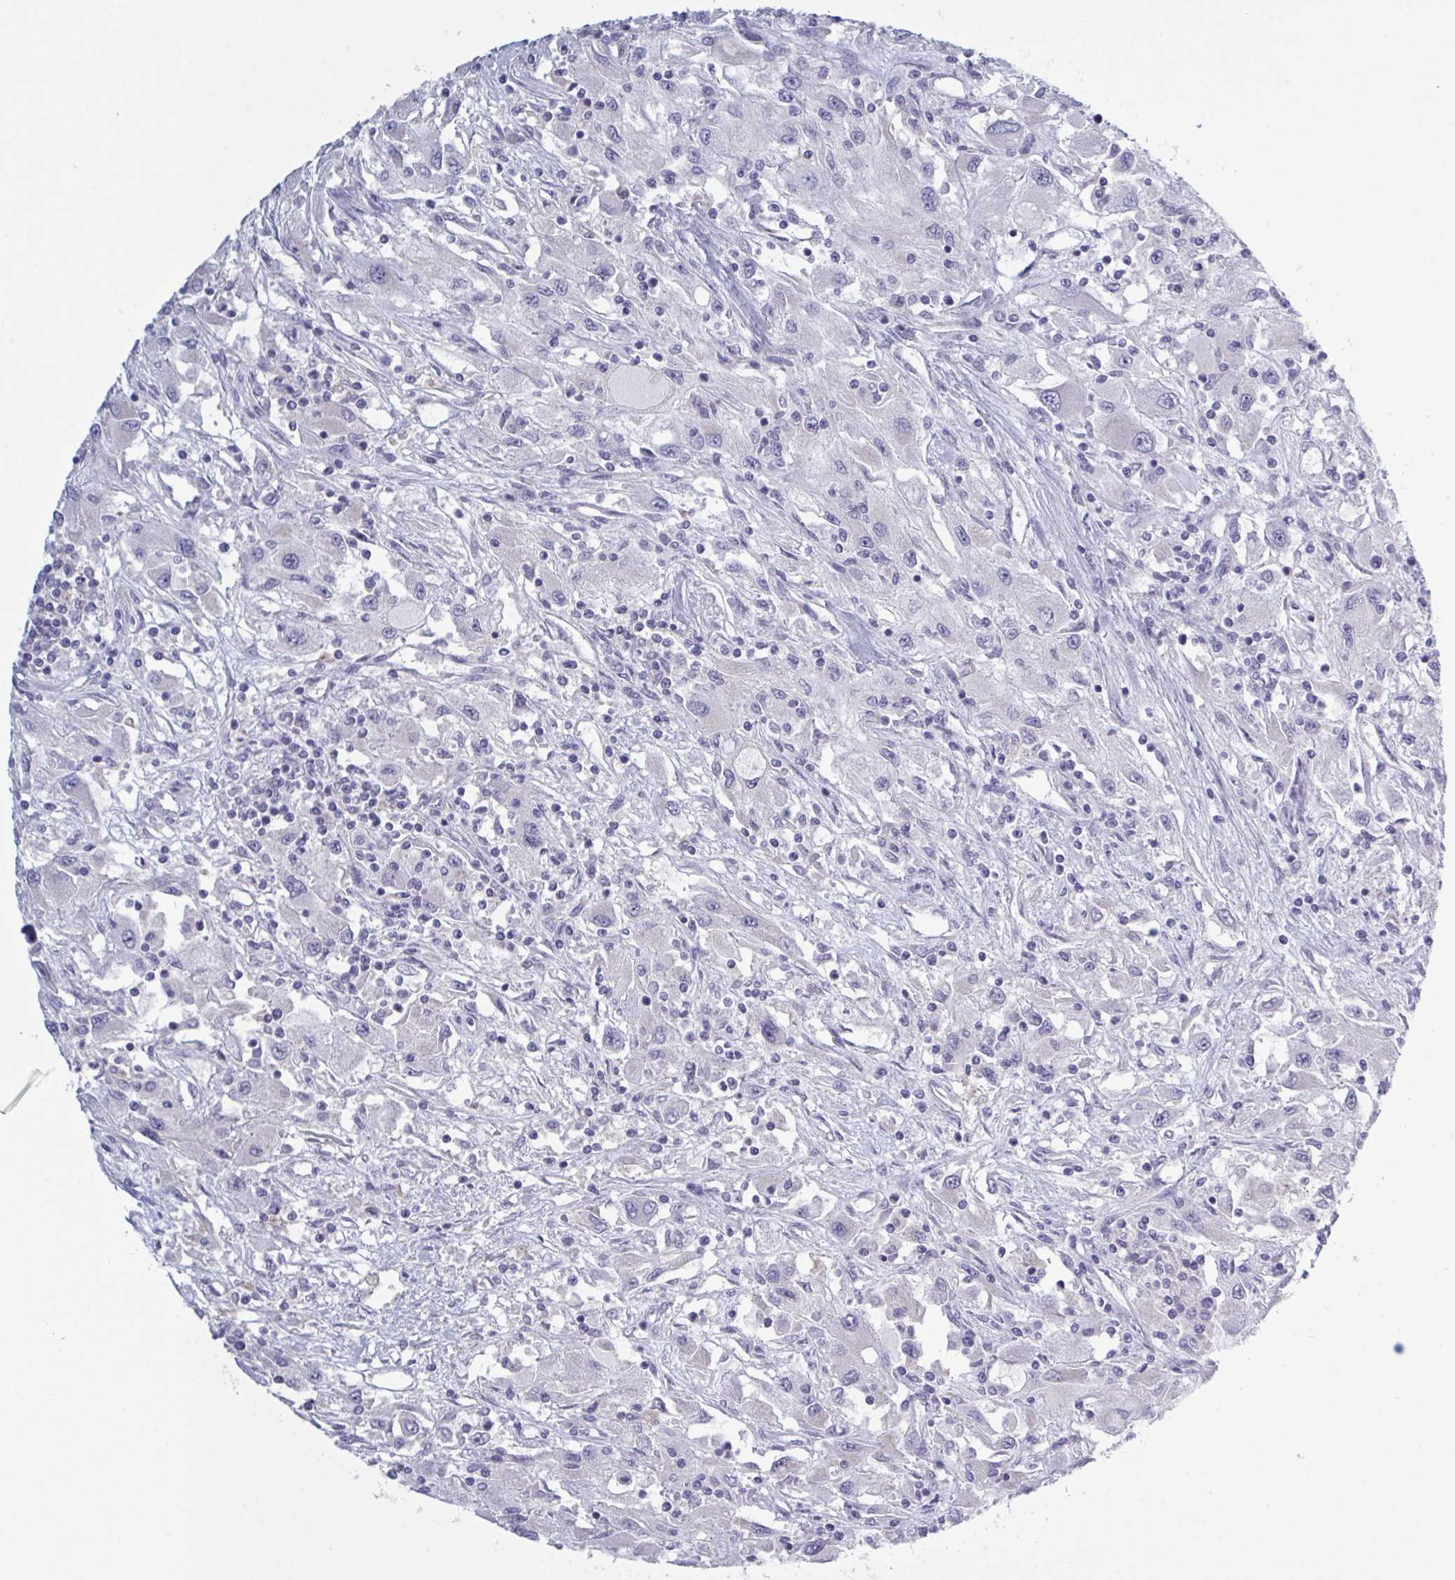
{"staining": {"intensity": "negative", "quantity": "none", "location": "none"}, "tissue": "renal cancer", "cell_type": "Tumor cells", "image_type": "cancer", "snomed": [{"axis": "morphology", "description": "Adenocarcinoma, NOS"}, {"axis": "topography", "description": "Kidney"}], "caption": "A micrograph of human renal adenocarcinoma is negative for staining in tumor cells. (Stains: DAB (3,3'-diaminobenzidine) IHC with hematoxylin counter stain, Microscopy: brightfield microscopy at high magnification).", "gene": "NDUFC2", "patient": {"sex": "female", "age": 67}}